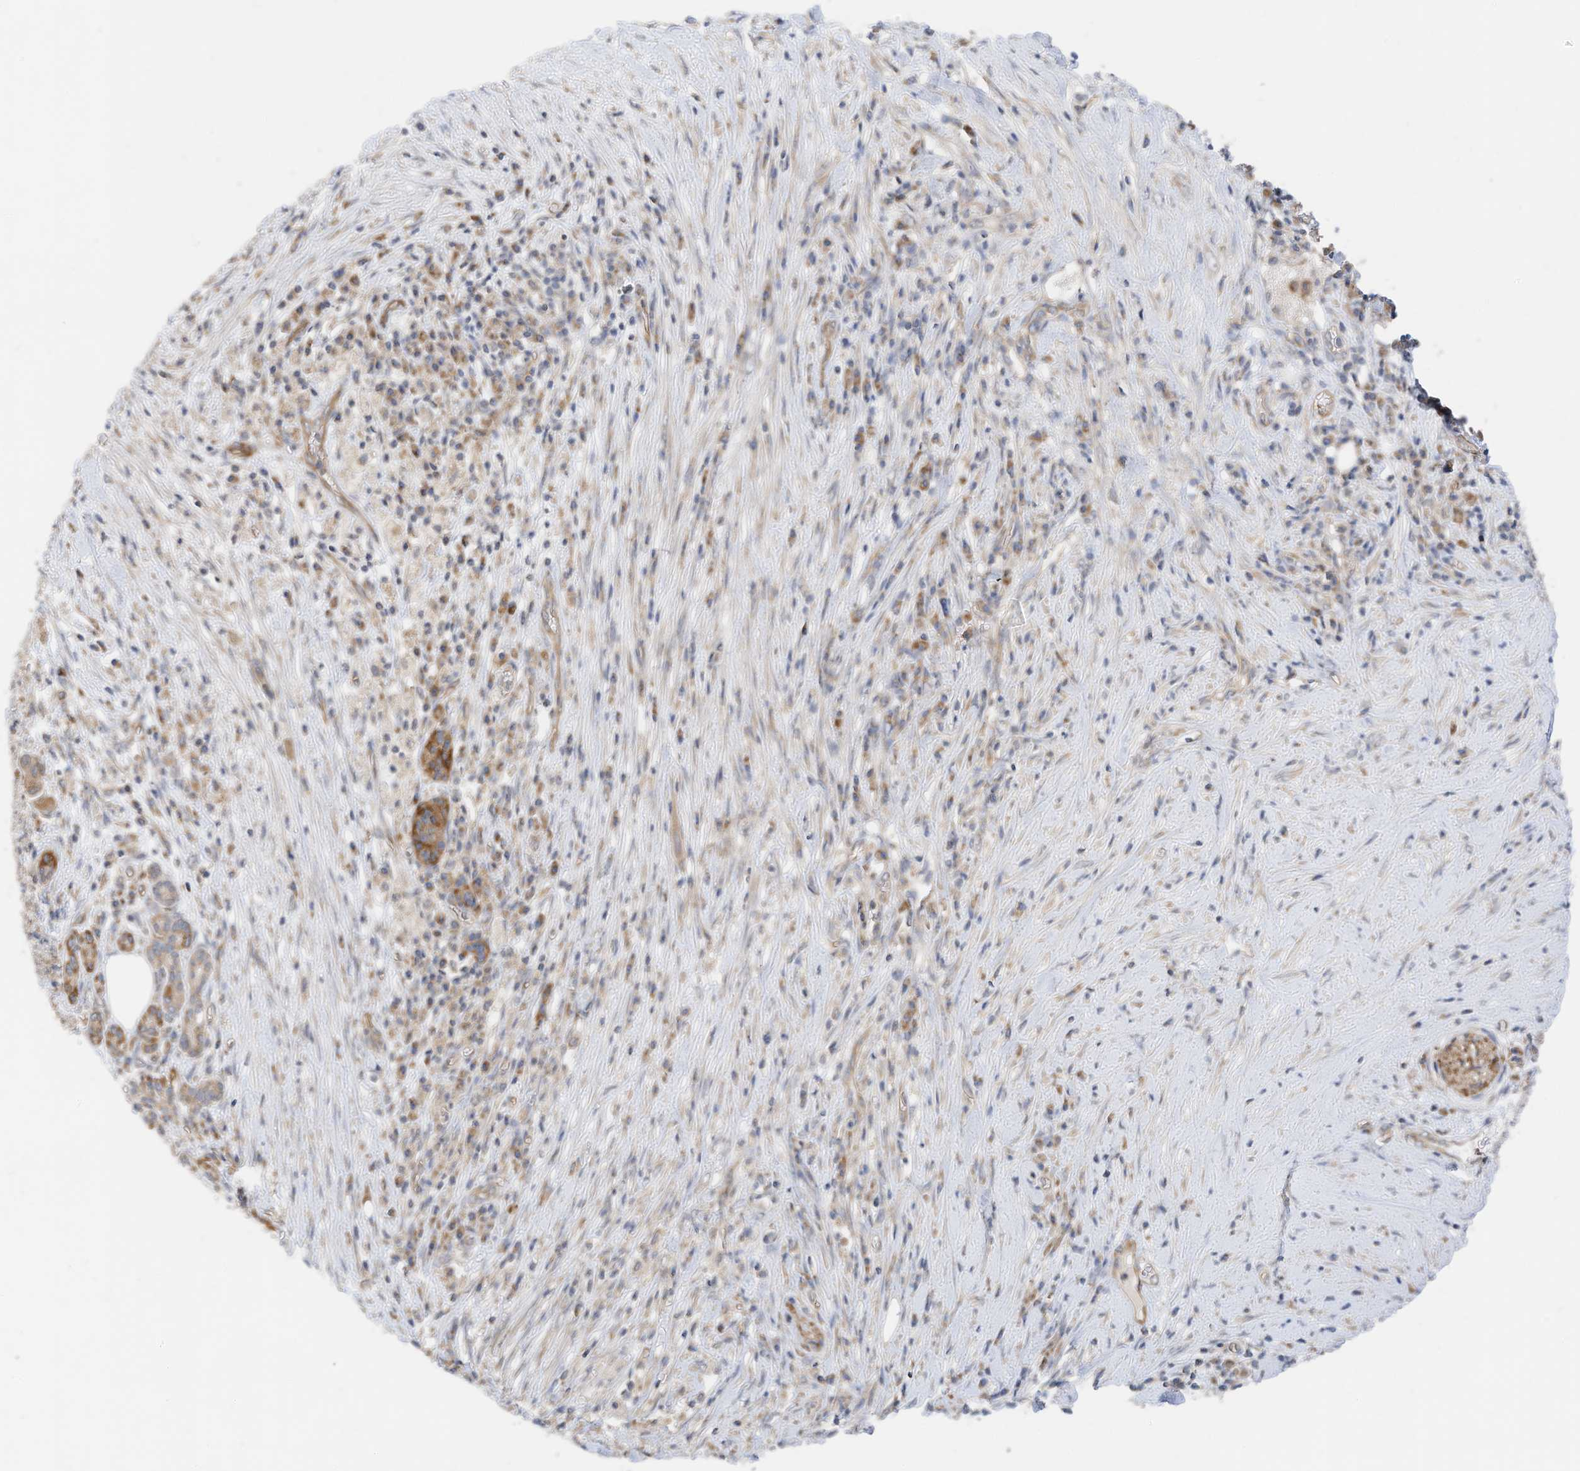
{"staining": {"intensity": "negative", "quantity": "none", "location": "none"}, "tissue": "pancreatic cancer", "cell_type": "Tumor cells", "image_type": "cancer", "snomed": [{"axis": "morphology", "description": "Adenocarcinoma, NOS"}, {"axis": "topography", "description": "Pancreas"}], "caption": "DAB (3,3'-diaminobenzidine) immunohistochemical staining of human adenocarcinoma (pancreatic) reveals no significant expression in tumor cells.", "gene": "METTL6", "patient": {"sex": "female", "age": 73}}